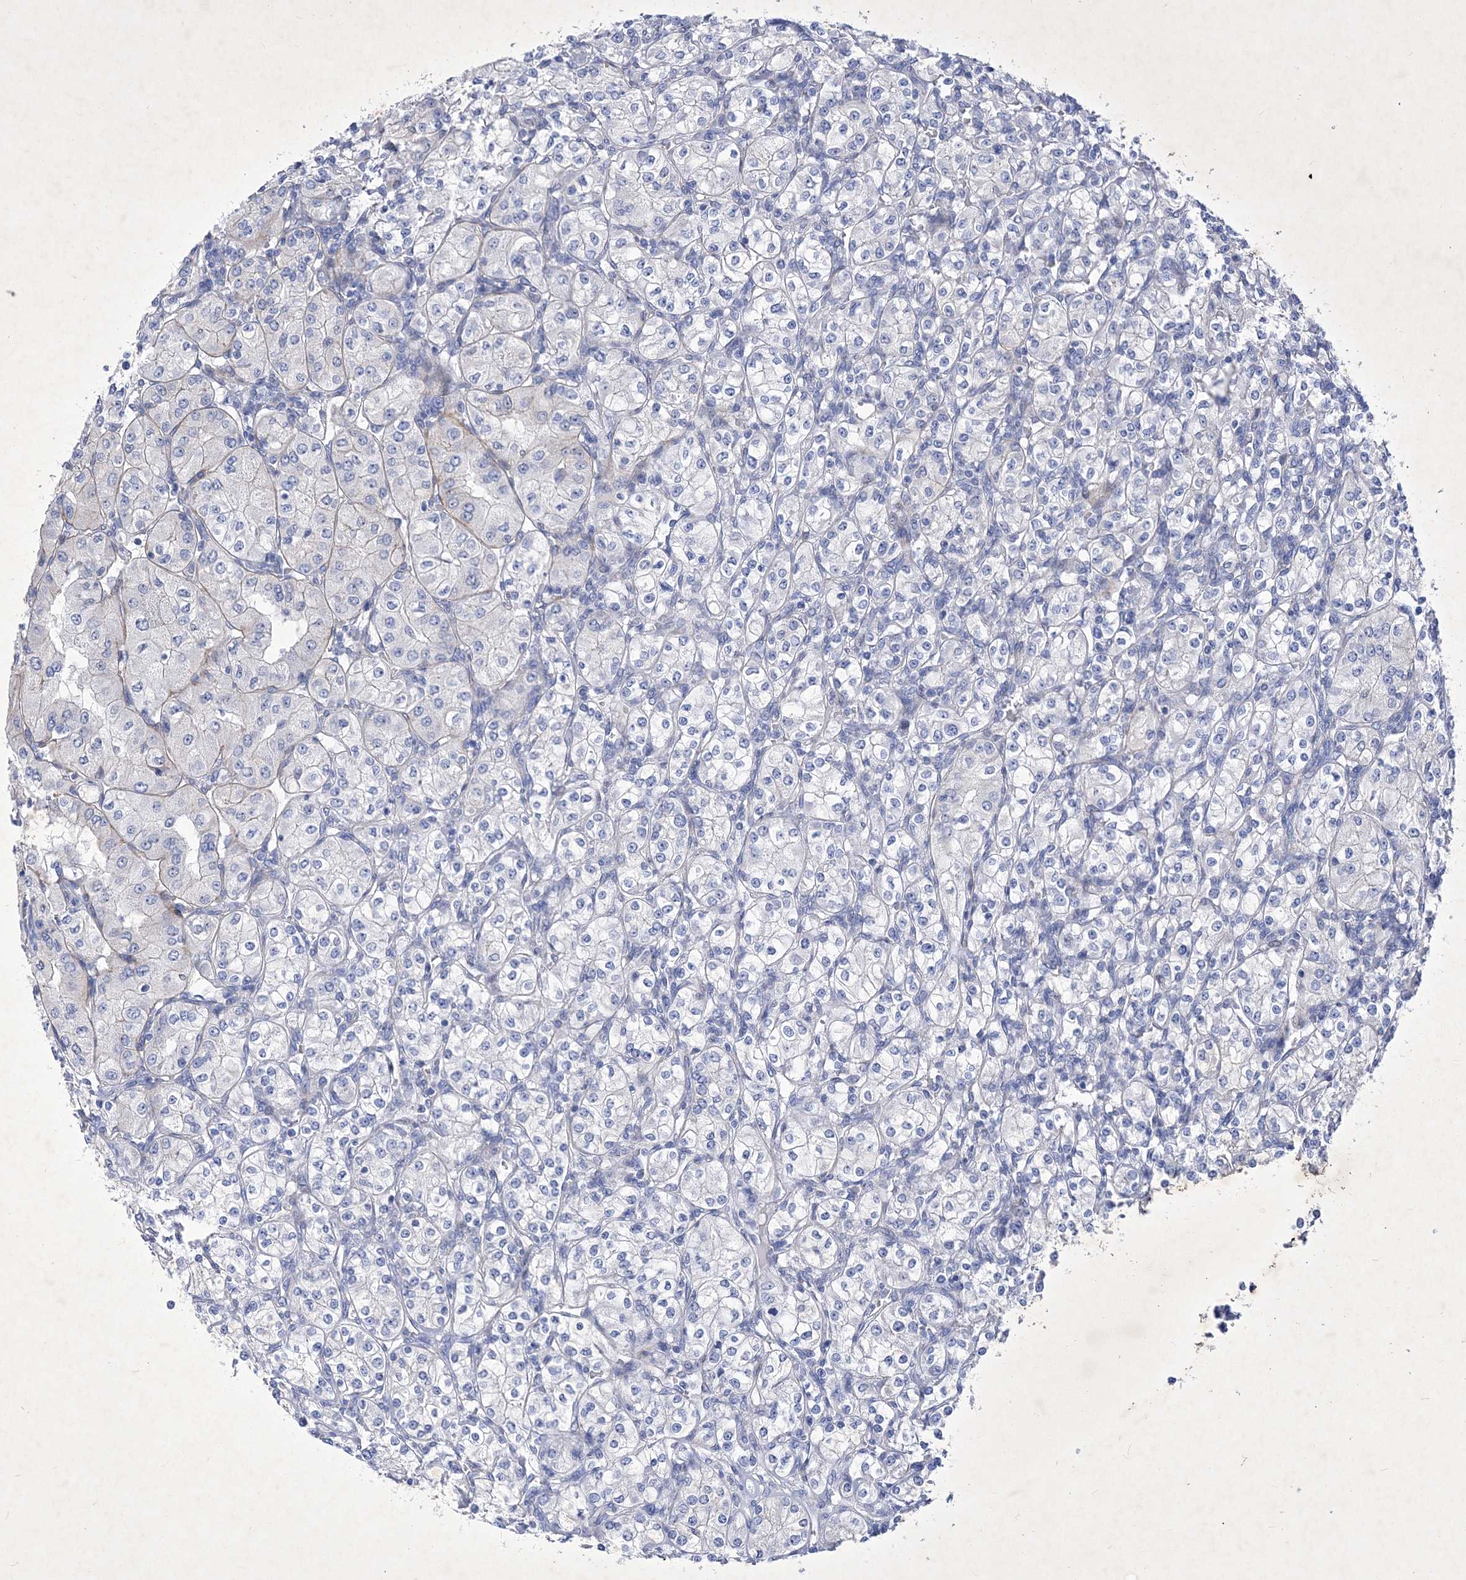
{"staining": {"intensity": "negative", "quantity": "none", "location": "none"}, "tissue": "renal cancer", "cell_type": "Tumor cells", "image_type": "cancer", "snomed": [{"axis": "morphology", "description": "Adenocarcinoma, NOS"}, {"axis": "topography", "description": "Kidney"}], "caption": "Immunohistochemical staining of human renal adenocarcinoma exhibits no significant expression in tumor cells.", "gene": "GPN1", "patient": {"sex": "male", "age": 77}}